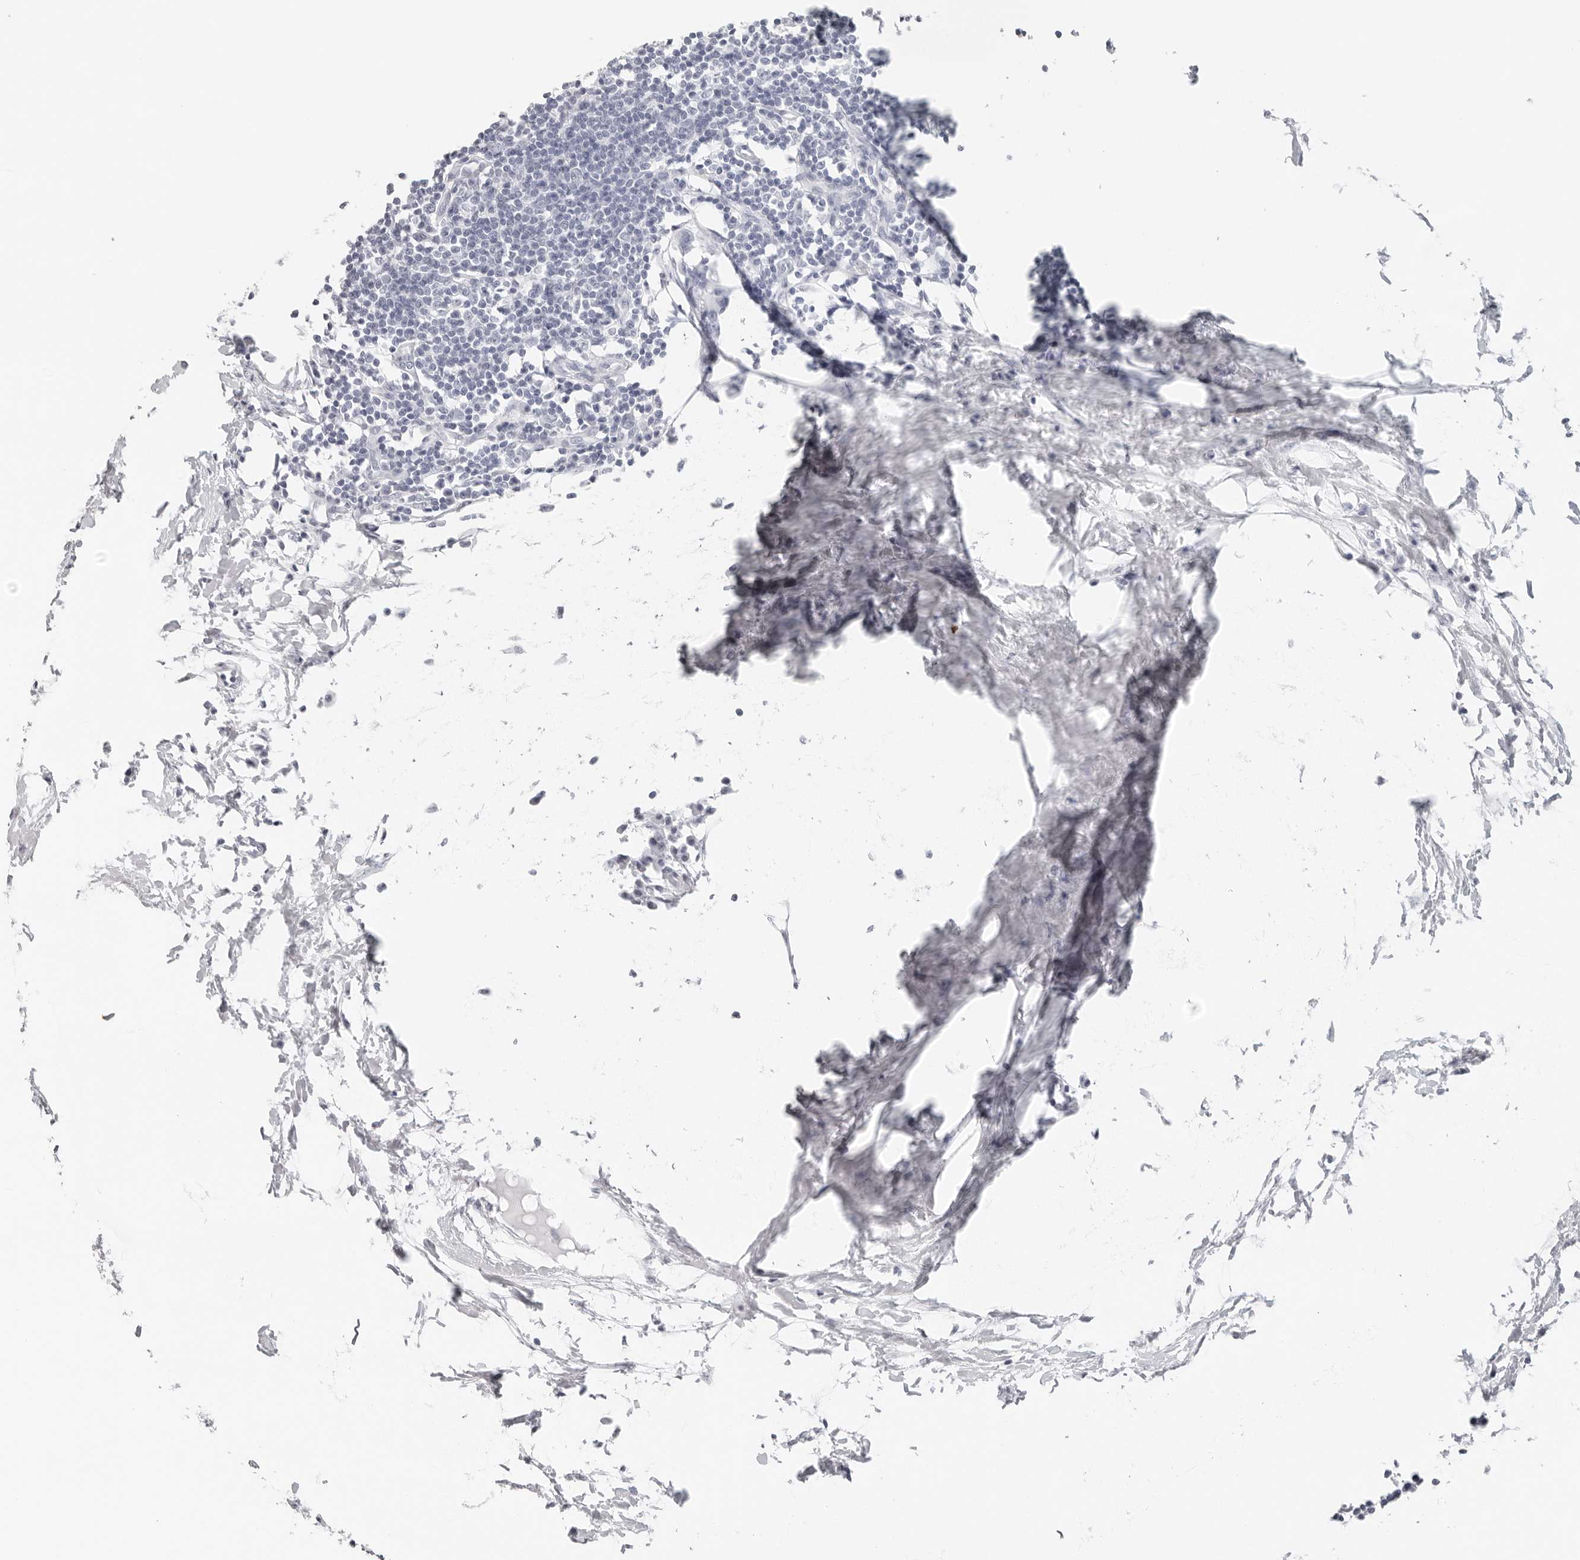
{"staining": {"intensity": "negative", "quantity": "none", "location": "none"}, "tissue": "lymph node", "cell_type": "Germinal center cells", "image_type": "normal", "snomed": [{"axis": "morphology", "description": "Normal tissue, NOS"}, {"axis": "morphology", "description": "Malignant melanoma, Metastatic site"}, {"axis": "topography", "description": "Lymph node"}], "caption": "High power microscopy image of an immunohistochemistry (IHC) image of benign lymph node, revealing no significant staining in germinal center cells.", "gene": "CST1", "patient": {"sex": "male", "age": 41}}